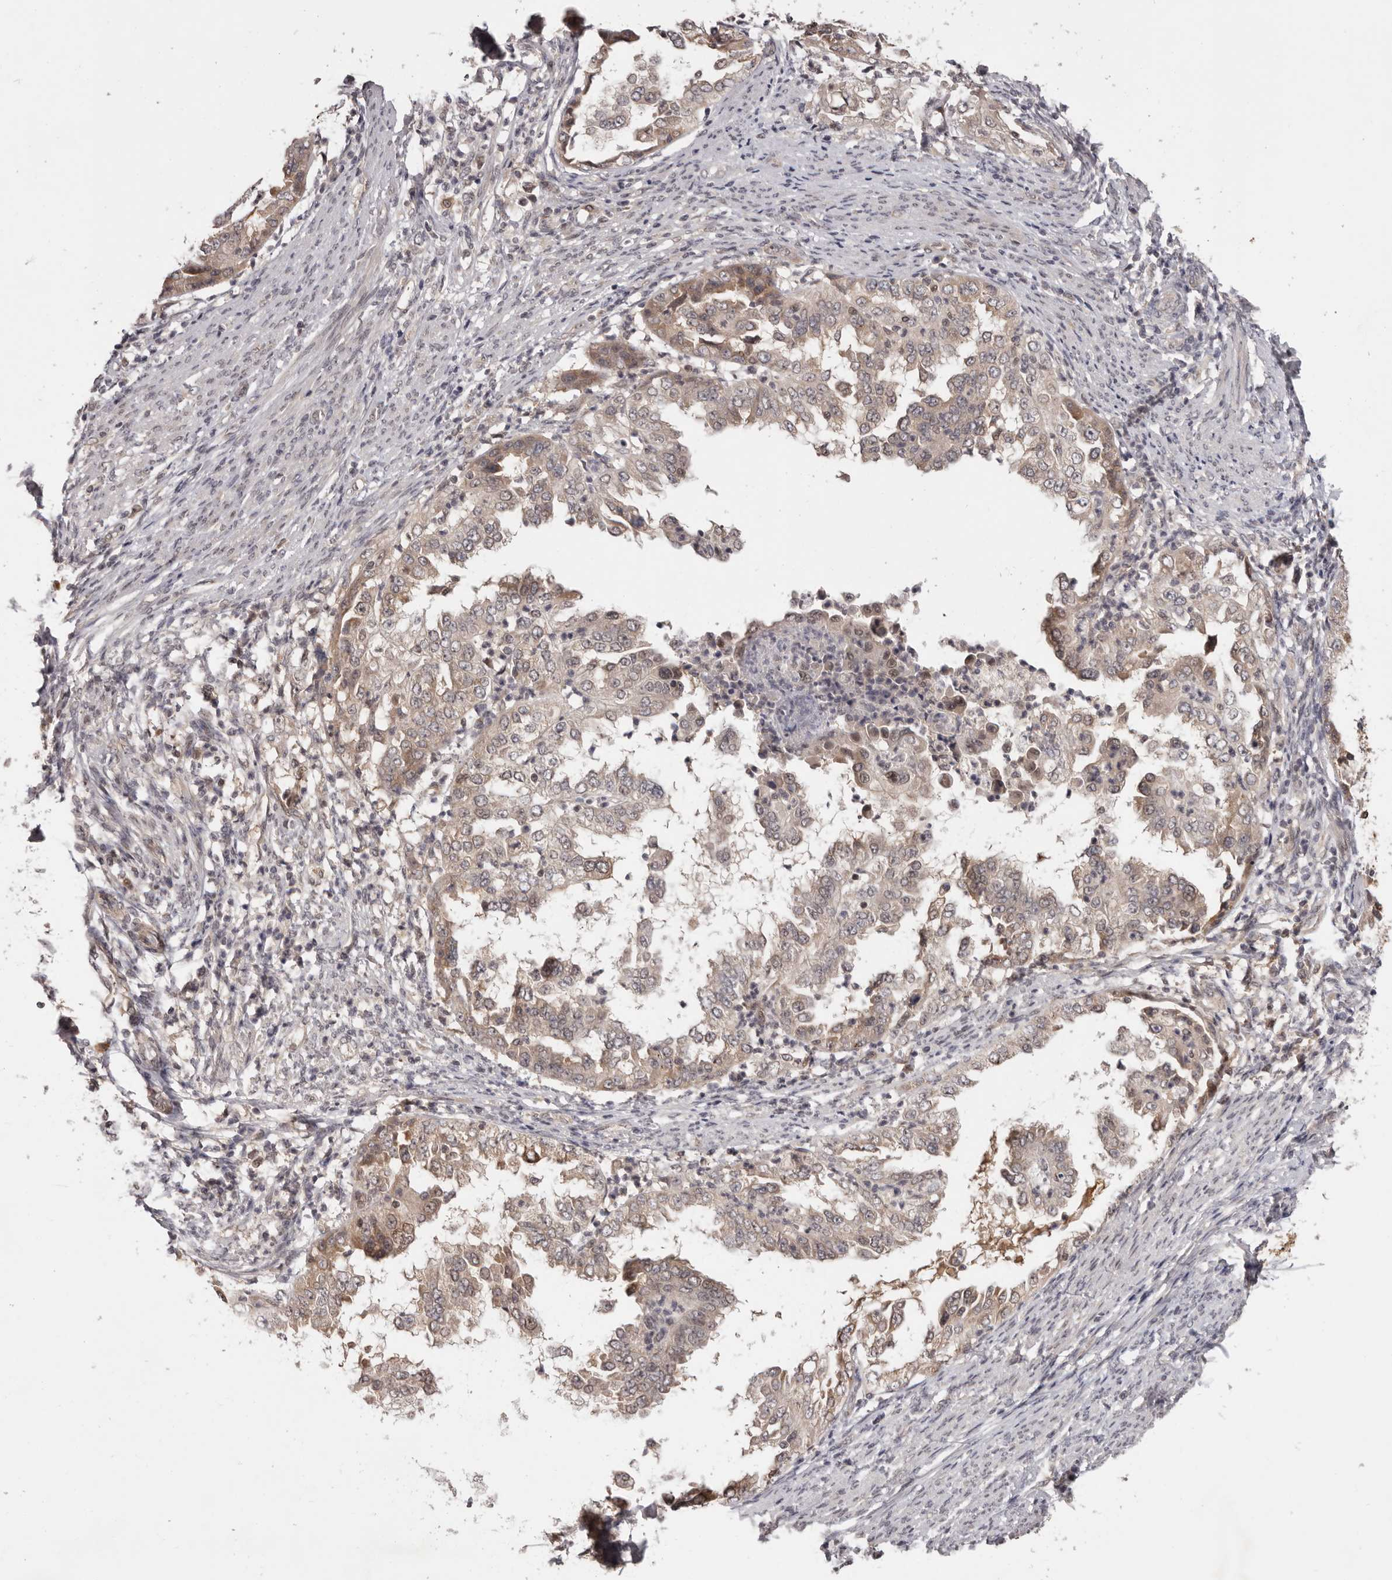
{"staining": {"intensity": "weak", "quantity": ">75%", "location": "cytoplasmic/membranous"}, "tissue": "endometrial cancer", "cell_type": "Tumor cells", "image_type": "cancer", "snomed": [{"axis": "morphology", "description": "Adenocarcinoma, NOS"}, {"axis": "topography", "description": "Endometrium"}], "caption": "There is low levels of weak cytoplasmic/membranous staining in tumor cells of endometrial cancer, as demonstrated by immunohistochemical staining (brown color).", "gene": "TBX5", "patient": {"sex": "female", "age": 85}}